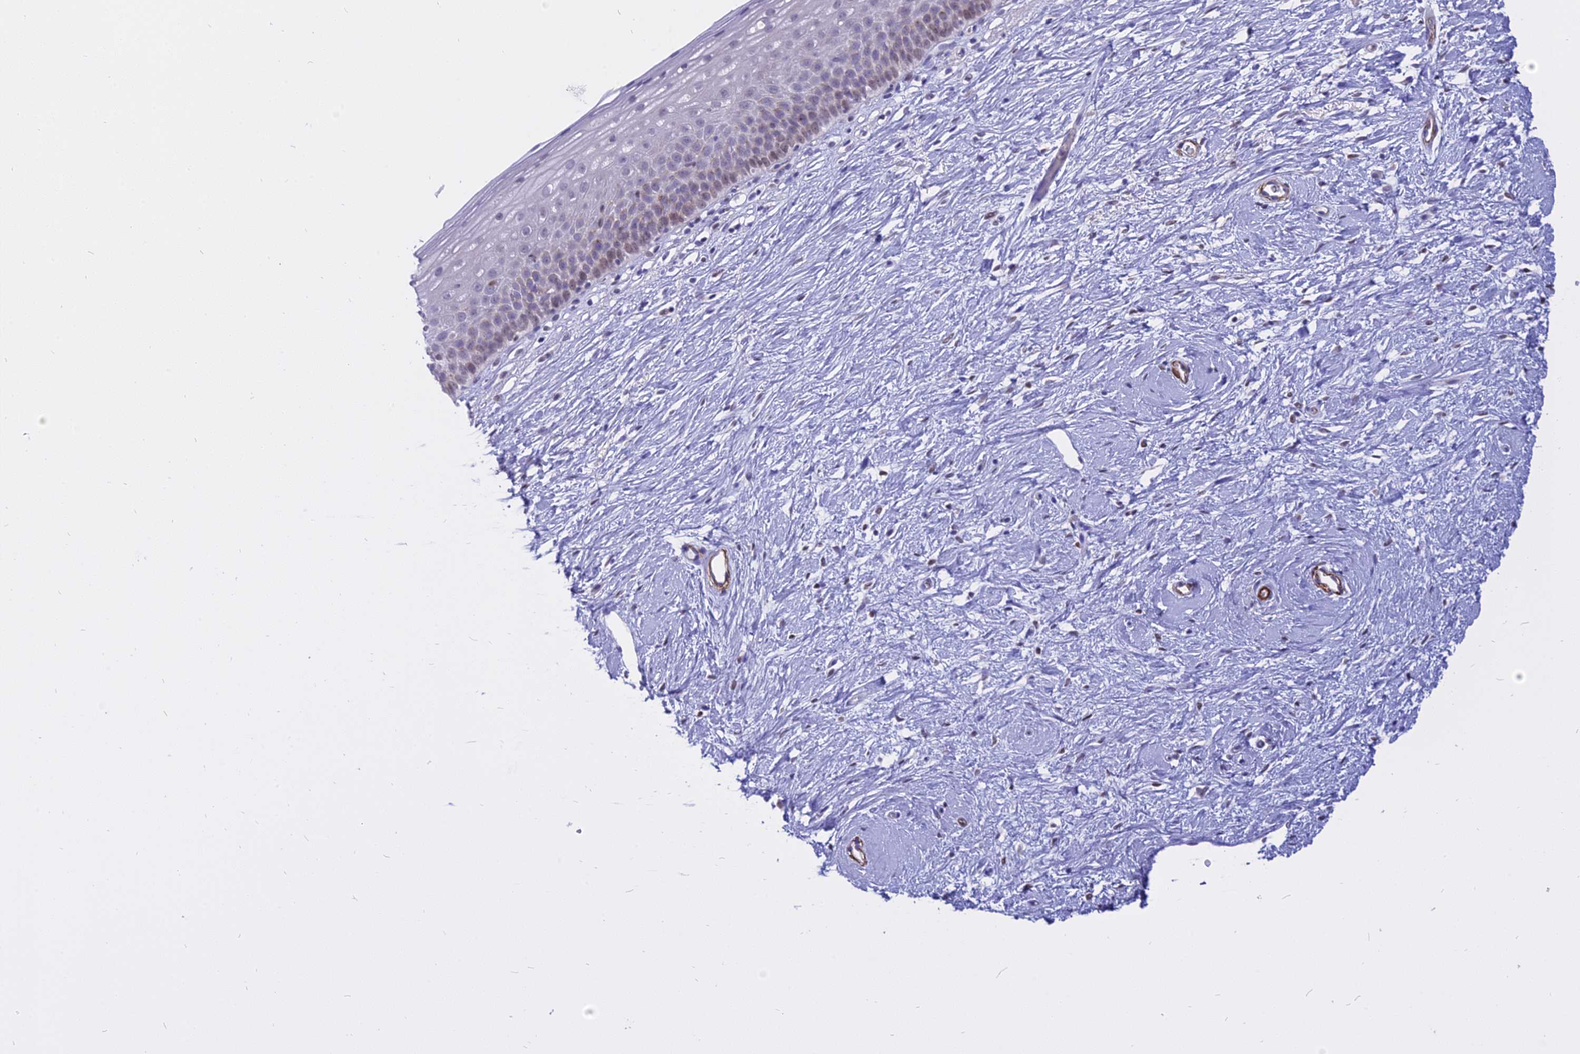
{"staining": {"intensity": "negative", "quantity": "none", "location": "none"}, "tissue": "cervix", "cell_type": "Glandular cells", "image_type": "normal", "snomed": [{"axis": "morphology", "description": "Normal tissue, NOS"}, {"axis": "topography", "description": "Cervix"}], "caption": "Unremarkable cervix was stained to show a protein in brown. There is no significant positivity in glandular cells. Nuclei are stained in blue.", "gene": "CENPV", "patient": {"sex": "female", "age": 57}}